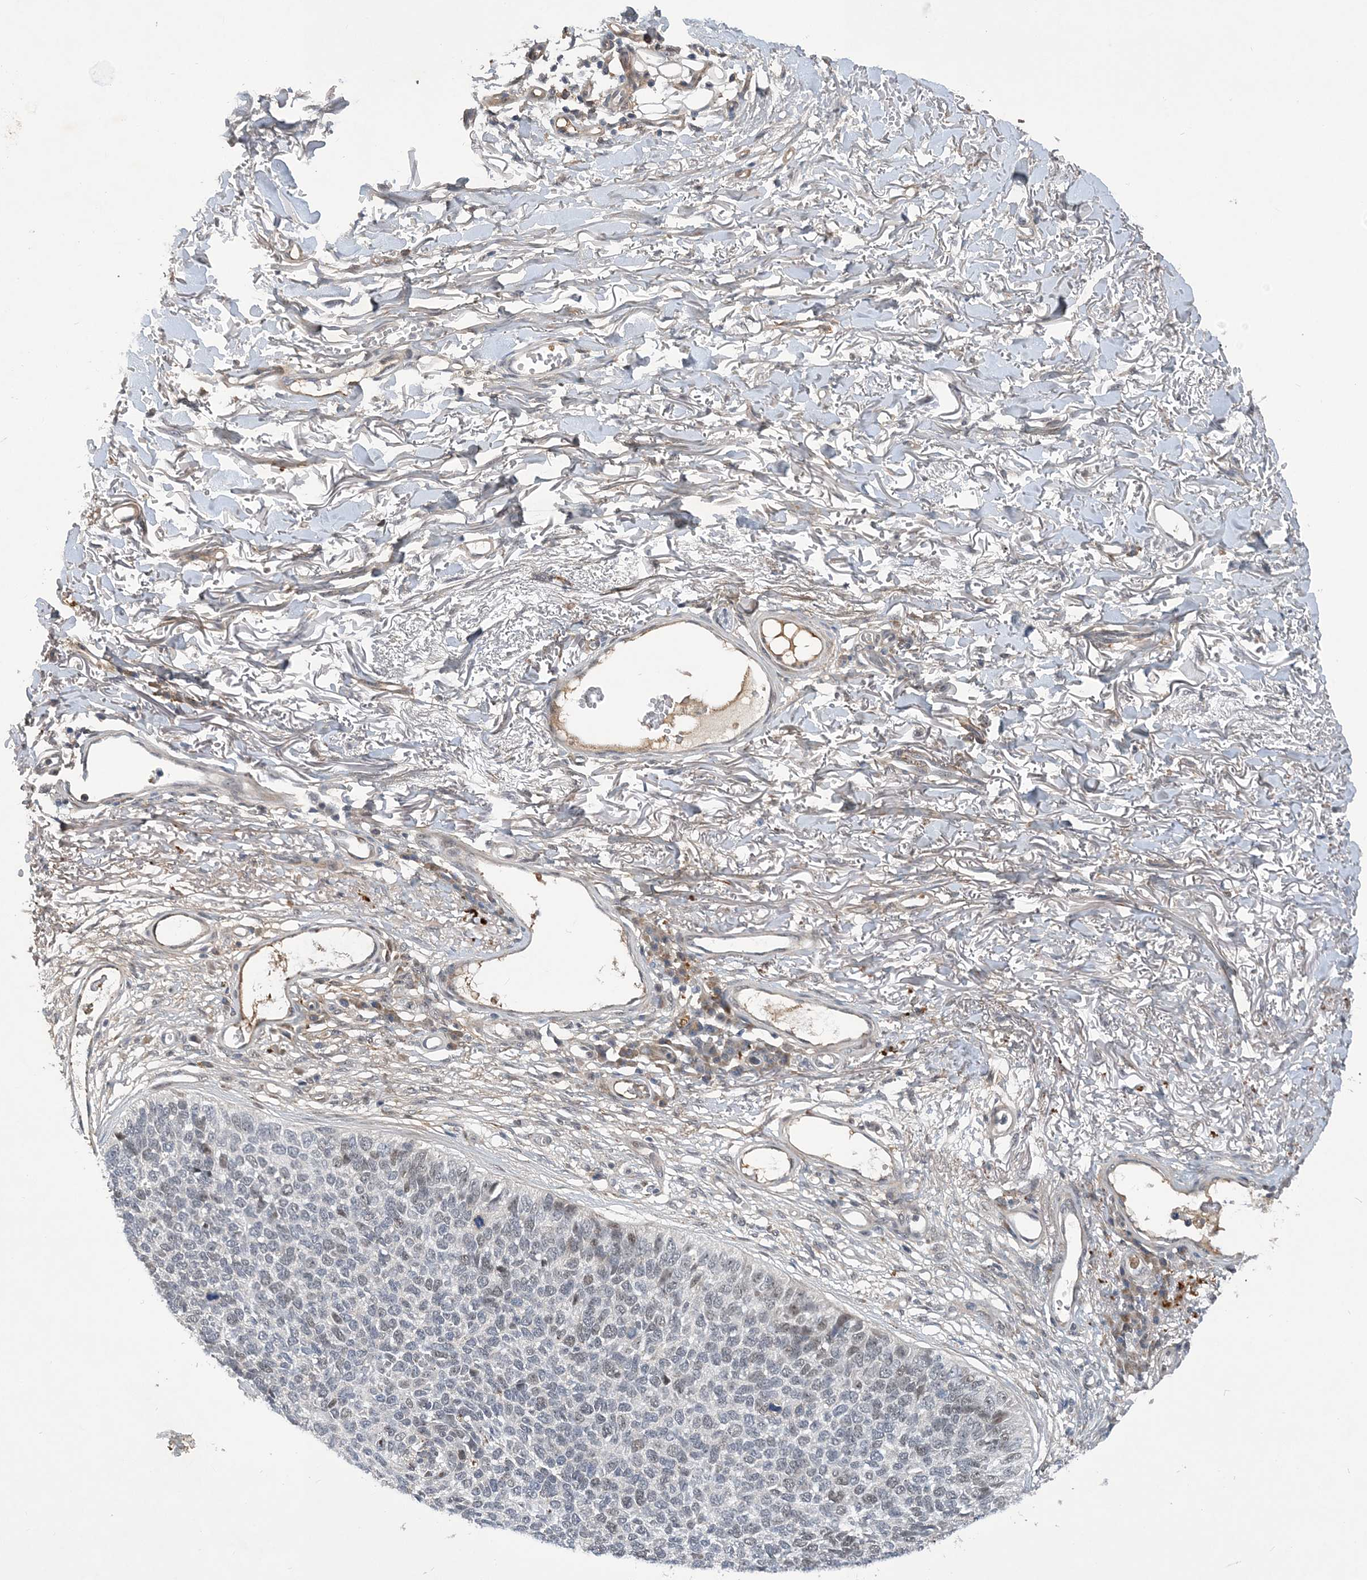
{"staining": {"intensity": "weak", "quantity": "<25%", "location": "nuclear"}, "tissue": "skin cancer", "cell_type": "Tumor cells", "image_type": "cancer", "snomed": [{"axis": "morphology", "description": "Basal cell carcinoma"}, {"axis": "topography", "description": "Skin"}], "caption": "Micrograph shows no protein expression in tumor cells of basal cell carcinoma (skin) tissue.", "gene": "FAM217A", "patient": {"sex": "female", "age": 84}}